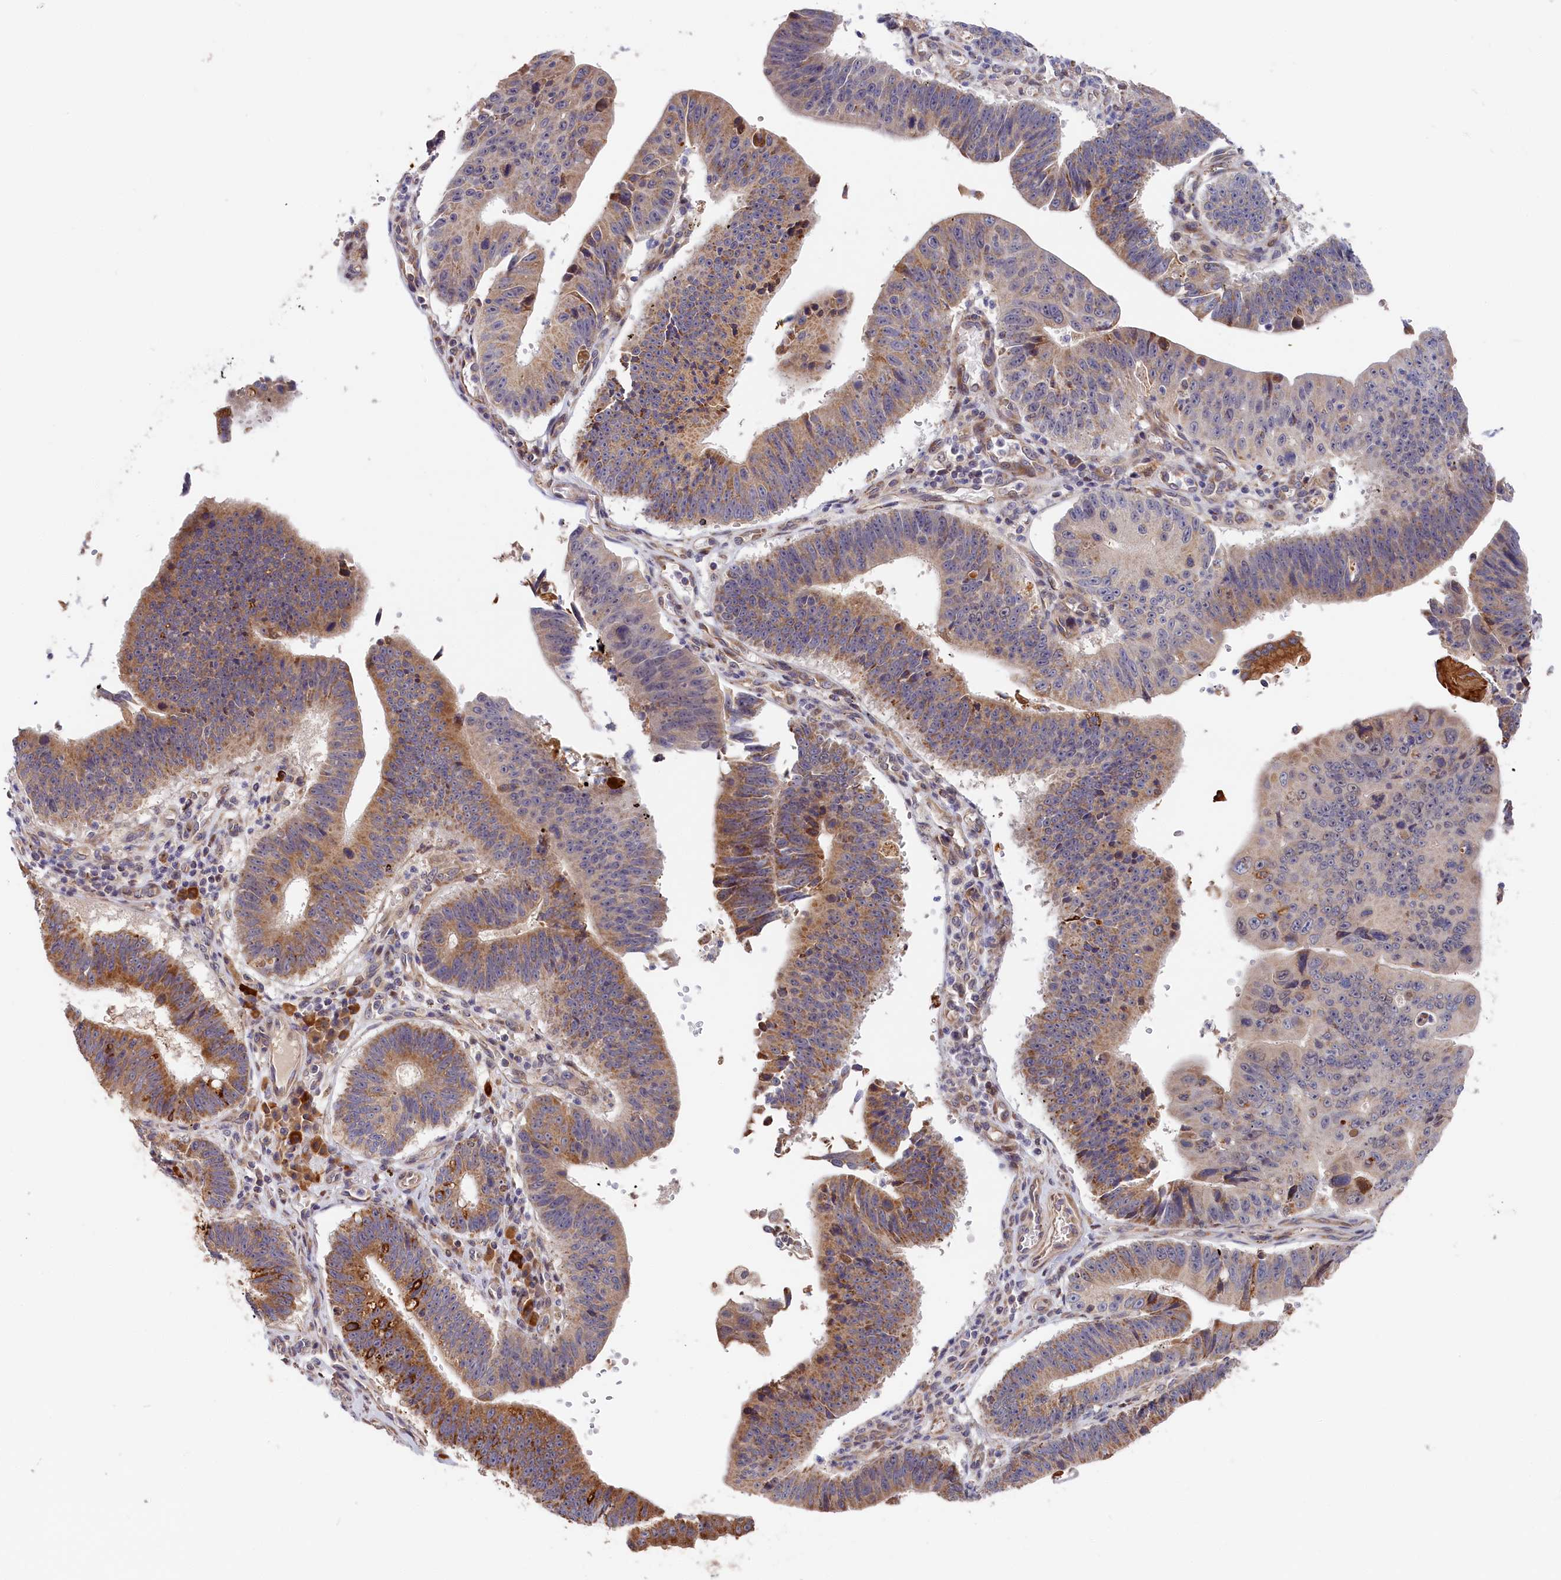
{"staining": {"intensity": "strong", "quantity": "25%-75%", "location": "cytoplasmic/membranous"}, "tissue": "stomach cancer", "cell_type": "Tumor cells", "image_type": "cancer", "snomed": [{"axis": "morphology", "description": "Adenocarcinoma, NOS"}, {"axis": "topography", "description": "Stomach"}], "caption": "Tumor cells show high levels of strong cytoplasmic/membranous positivity in approximately 25%-75% of cells in human stomach cancer (adenocarcinoma). The protein of interest is stained brown, and the nuclei are stained in blue (DAB (3,3'-diaminobenzidine) IHC with brightfield microscopy, high magnification).", "gene": "CEP44", "patient": {"sex": "male", "age": 59}}